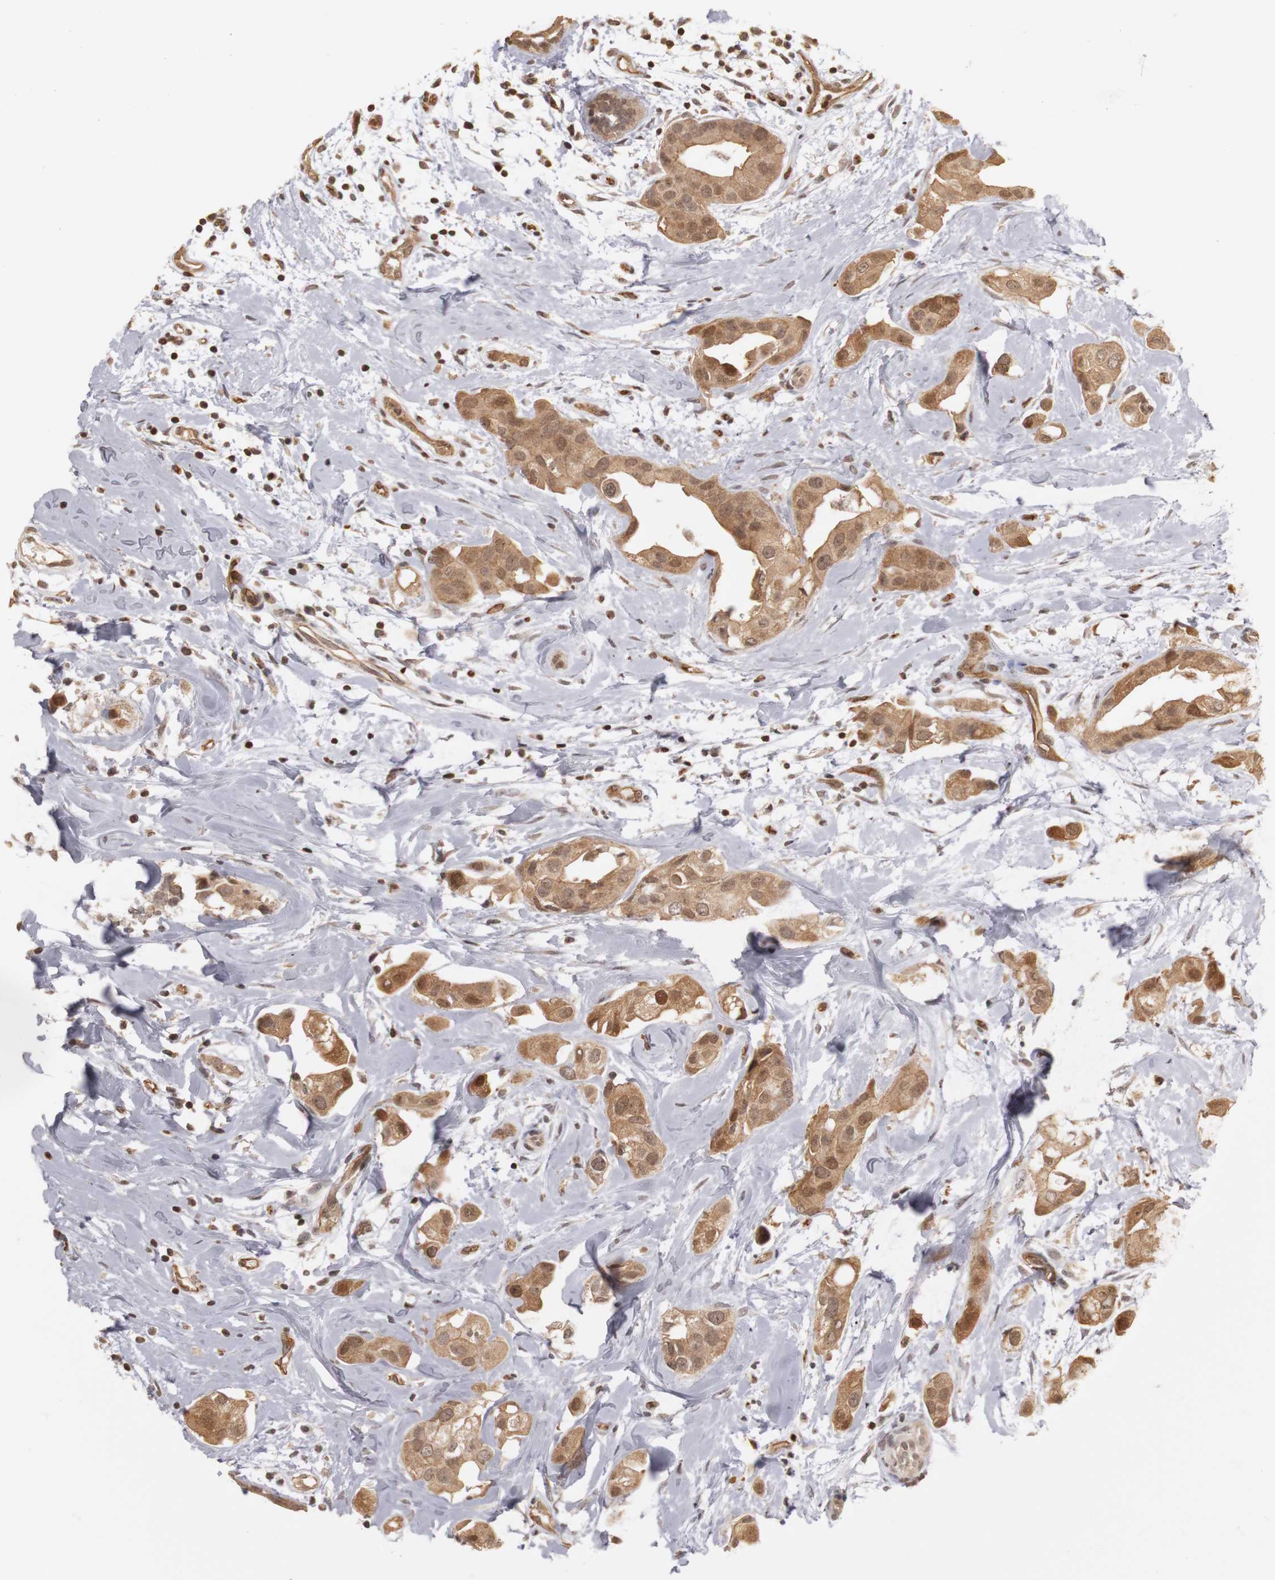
{"staining": {"intensity": "moderate", "quantity": ">75%", "location": "cytoplasmic/membranous,nuclear"}, "tissue": "breast cancer", "cell_type": "Tumor cells", "image_type": "cancer", "snomed": [{"axis": "morphology", "description": "Duct carcinoma"}, {"axis": "topography", "description": "Breast"}], "caption": "This is a micrograph of immunohistochemistry (IHC) staining of breast cancer (invasive ductal carcinoma), which shows moderate expression in the cytoplasmic/membranous and nuclear of tumor cells.", "gene": "PLEKHA1", "patient": {"sex": "female", "age": 40}}